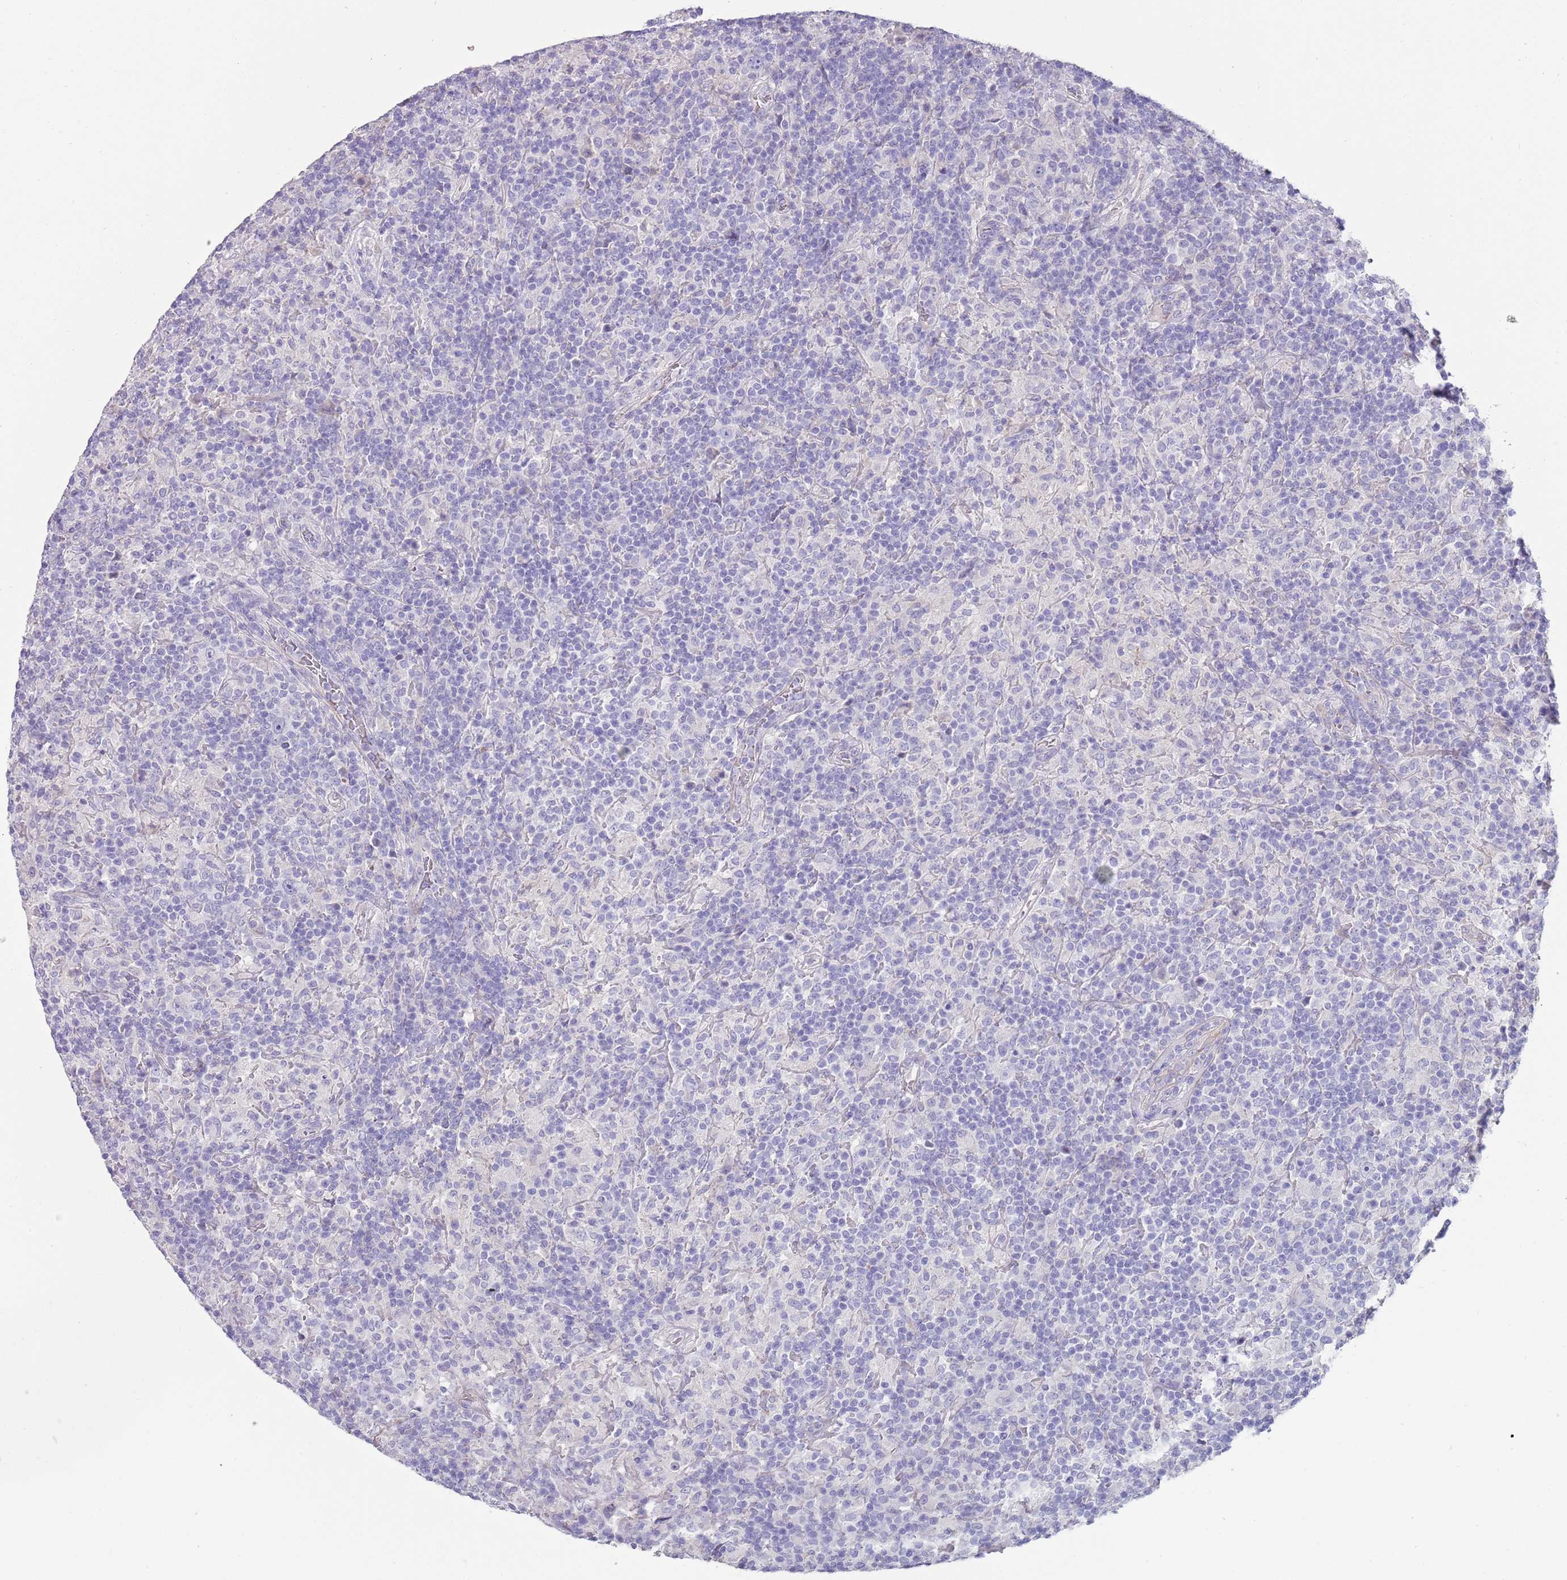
{"staining": {"intensity": "negative", "quantity": "none", "location": "none"}, "tissue": "lymphoma", "cell_type": "Tumor cells", "image_type": "cancer", "snomed": [{"axis": "morphology", "description": "Hodgkin's disease, NOS"}, {"axis": "topography", "description": "Lymph node"}], "caption": "The photomicrograph displays no significant staining in tumor cells of Hodgkin's disease.", "gene": "NBPF3", "patient": {"sex": "male", "age": 70}}